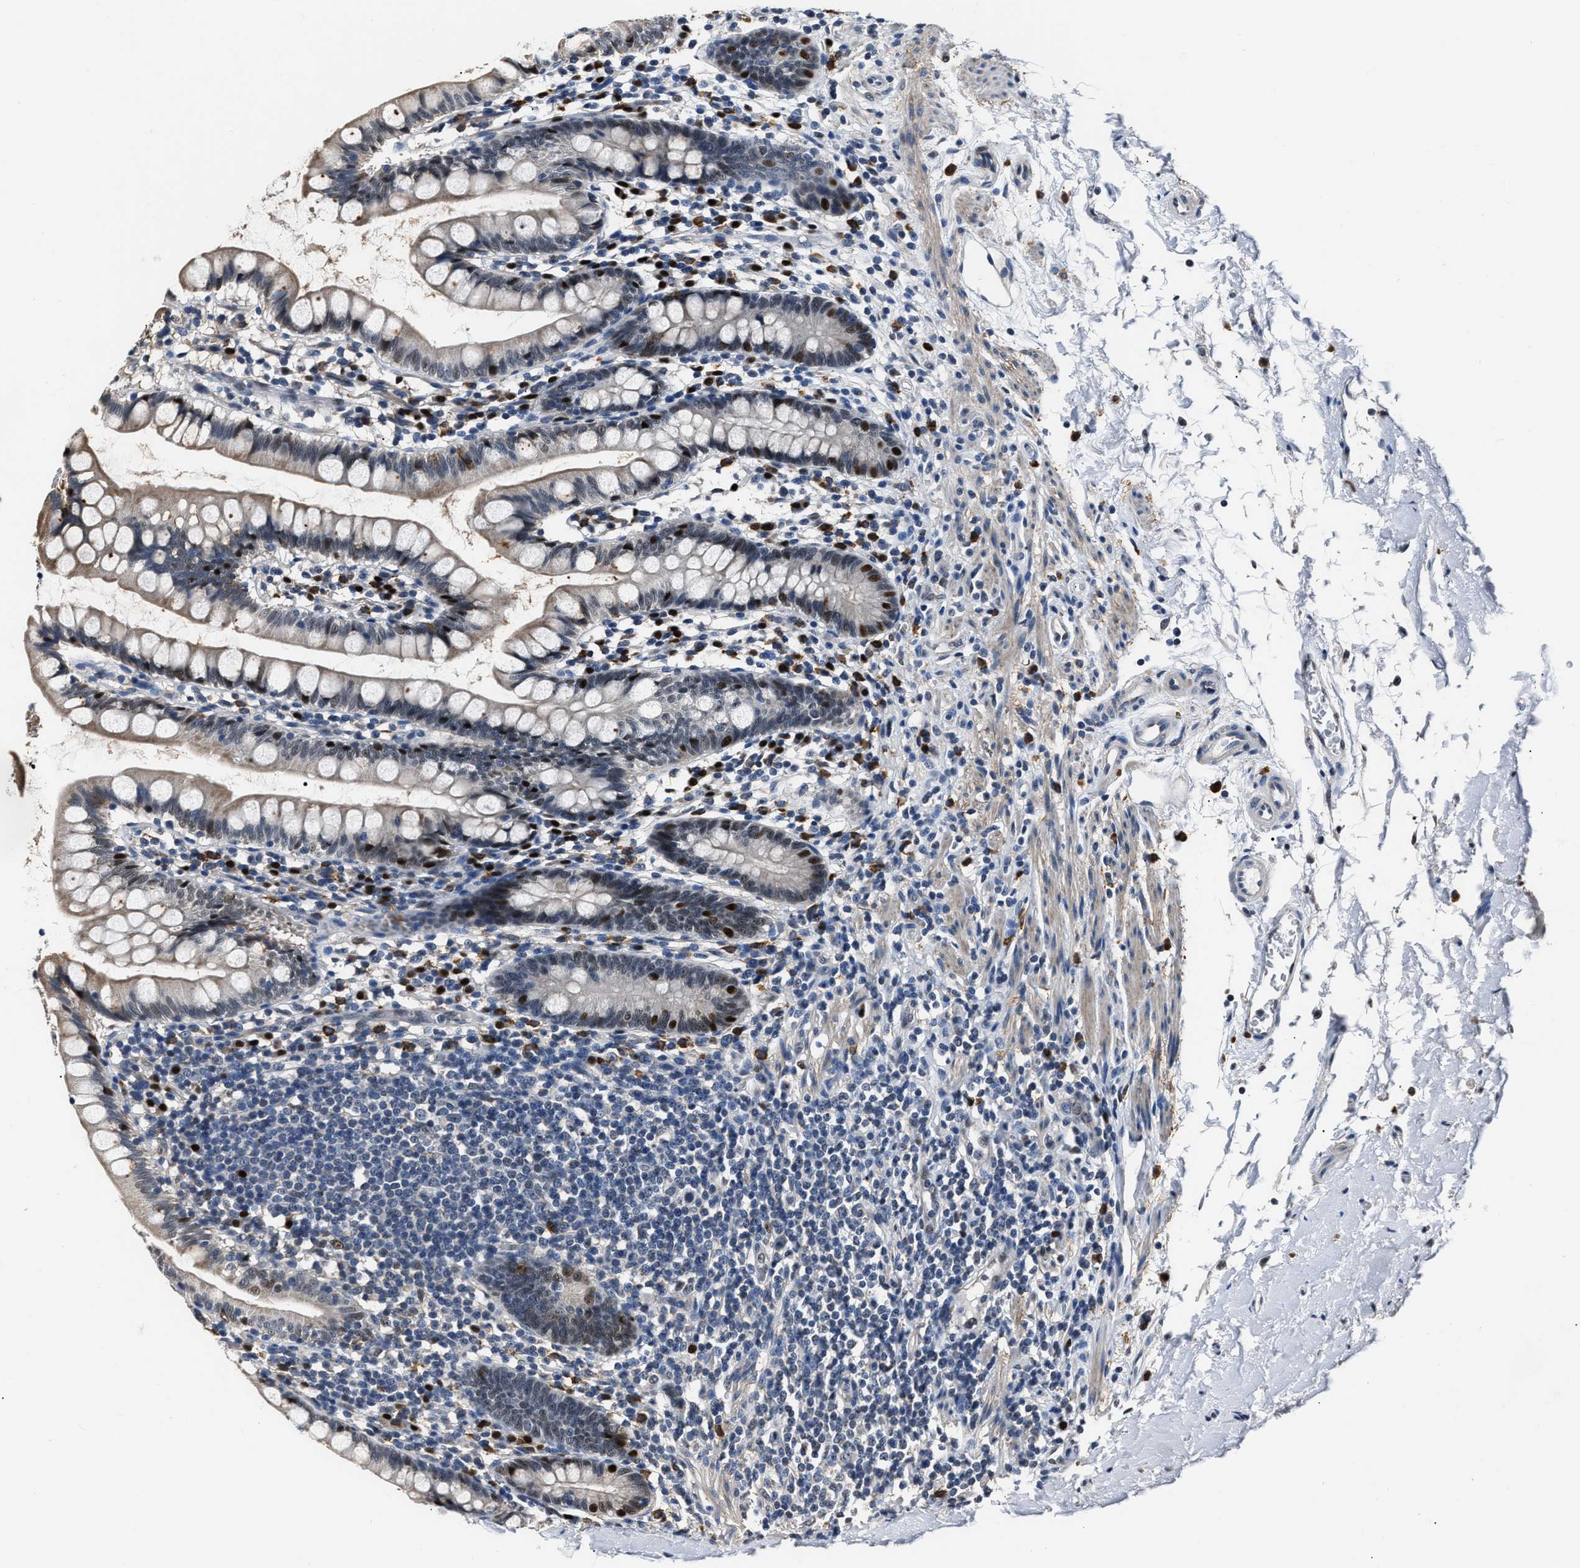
{"staining": {"intensity": "negative", "quantity": "none", "location": "none"}, "tissue": "small intestine", "cell_type": "Glandular cells", "image_type": "normal", "snomed": [{"axis": "morphology", "description": "Normal tissue, NOS"}, {"axis": "topography", "description": "Small intestine"}], "caption": "There is no significant staining in glandular cells of small intestine. (Immunohistochemistry, brightfield microscopy, high magnification).", "gene": "NSUN5", "patient": {"sex": "female", "age": 84}}